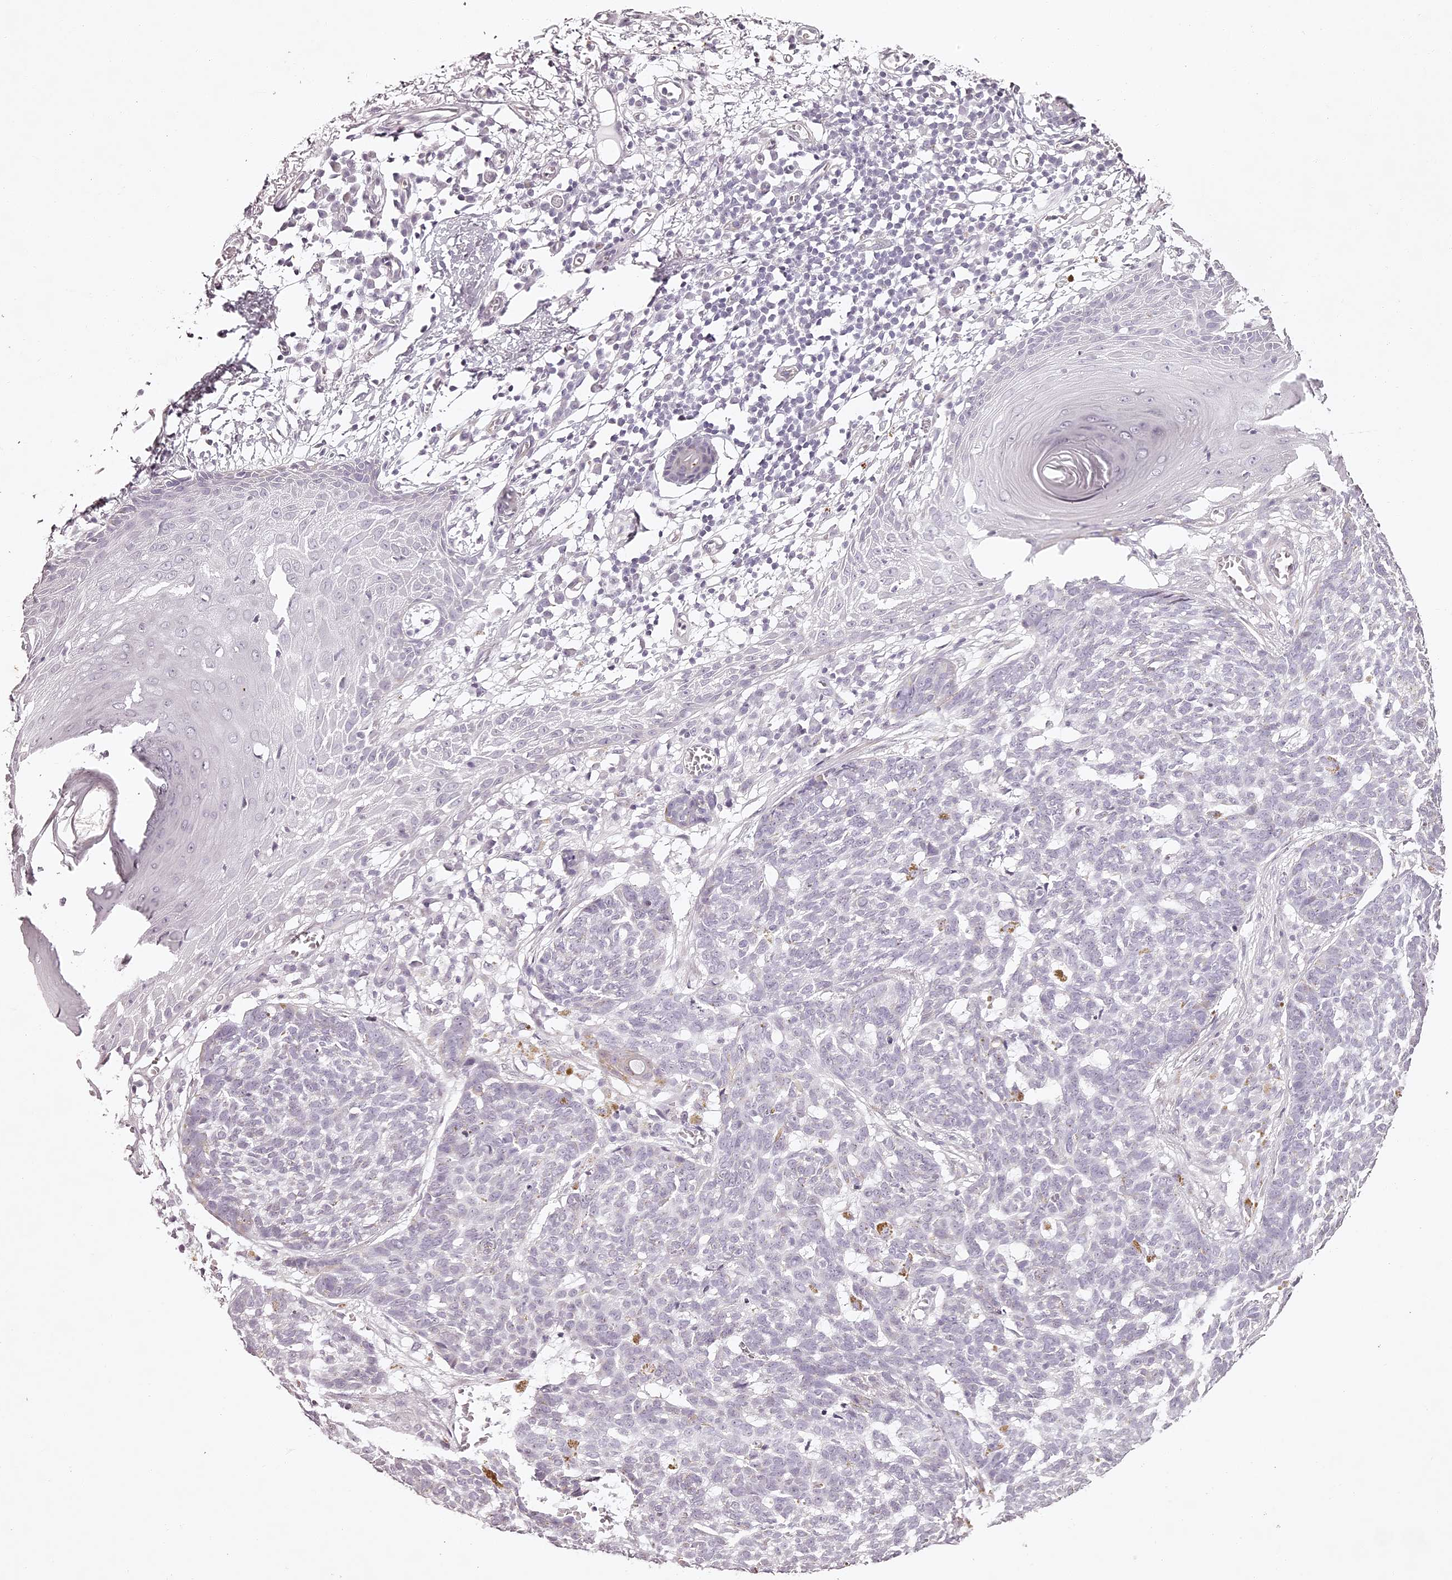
{"staining": {"intensity": "negative", "quantity": "none", "location": "none"}, "tissue": "skin cancer", "cell_type": "Tumor cells", "image_type": "cancer", "snomed": [{"axis": "morphology", "description": "Basal cell carcinoma"}, {"axis": "topography", "description": "Skin"}], "caption": "Tumor cells show no significant positivity in skin basal cell carcinoma.", "gene": "ELAPOR1", "patient": {"sex": "male", "age": 85}}